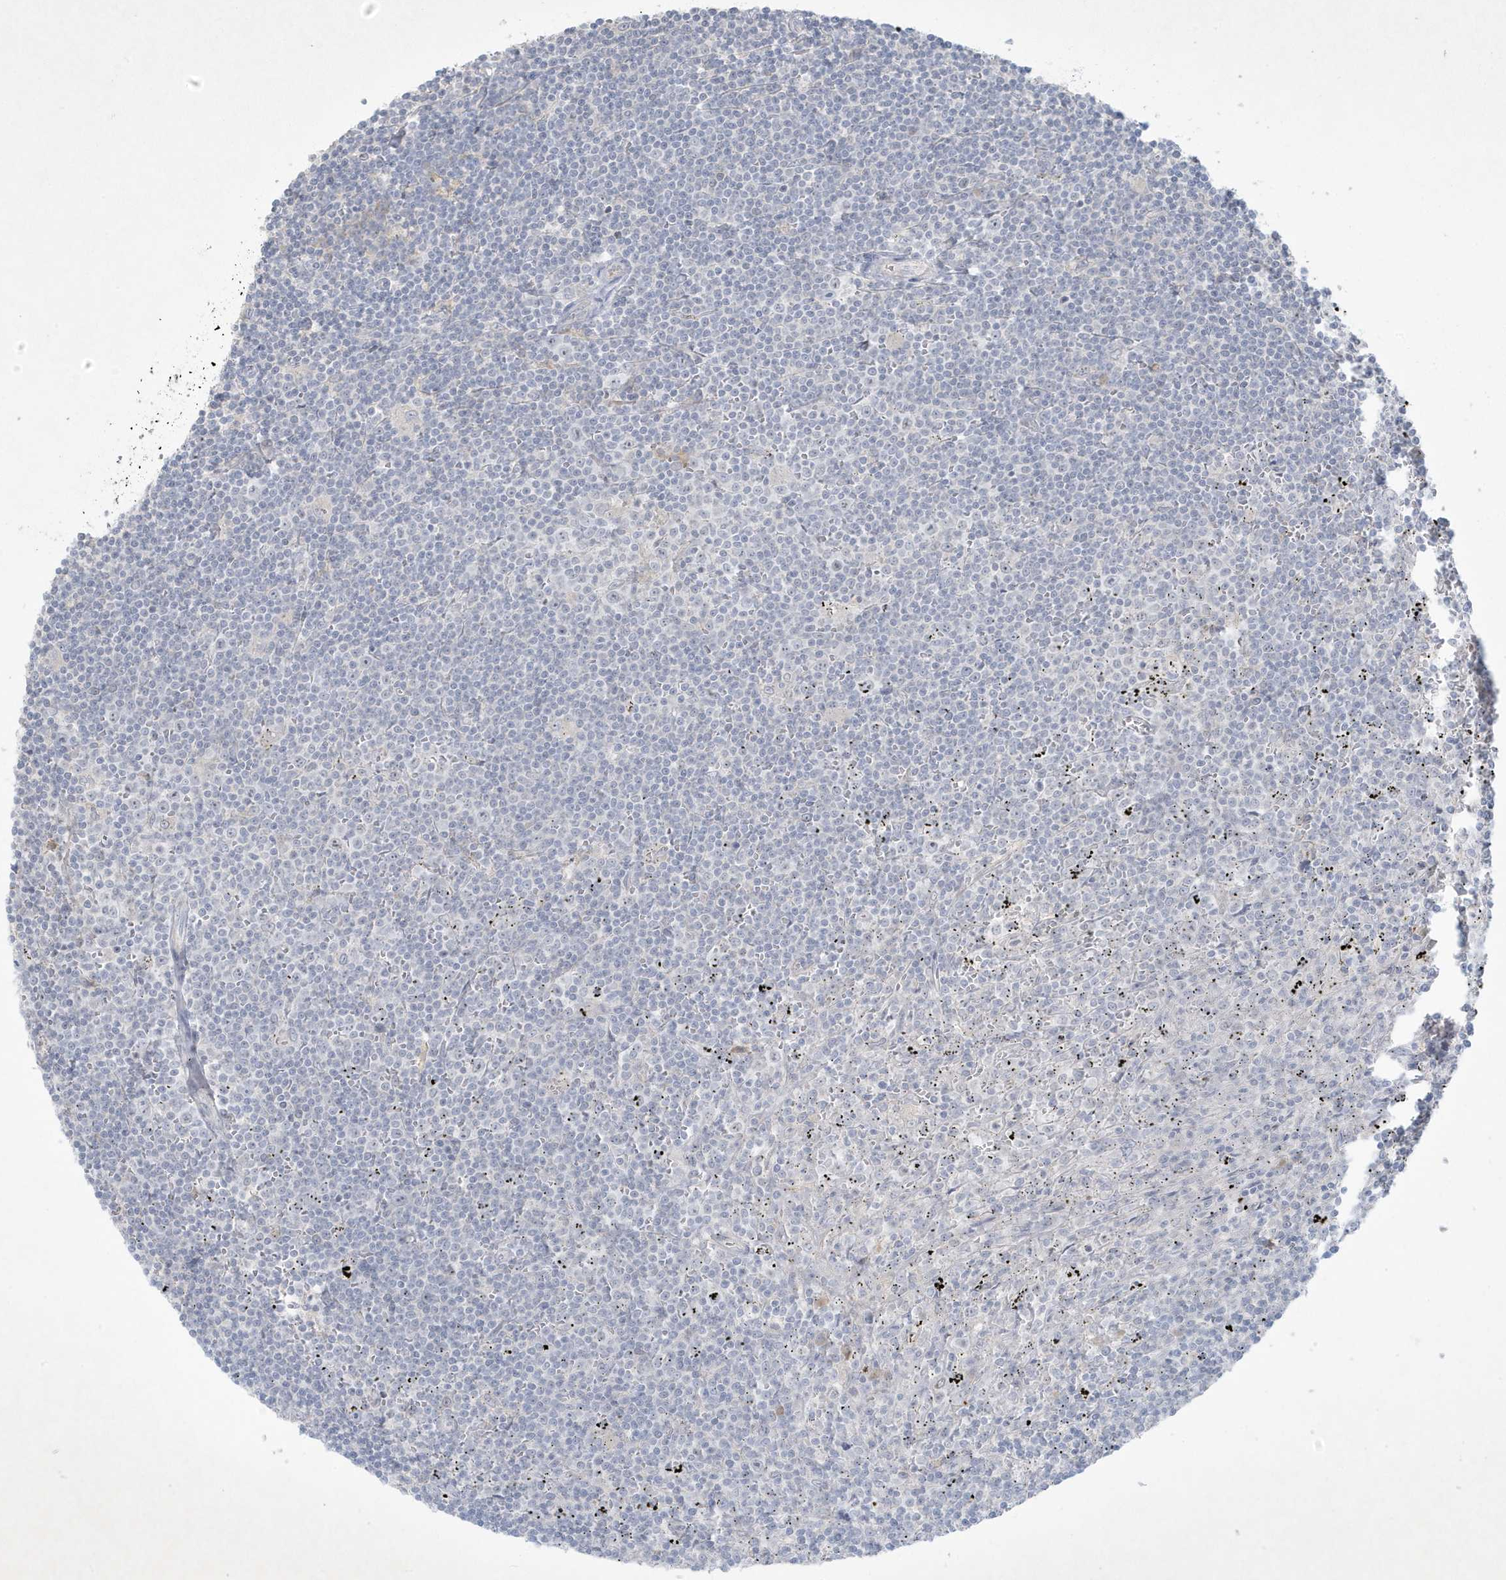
{"staining": {"intensity": "negative", "quantity": "none", "location": "none"}, "tissue": "lymphoma", "cell_type": "Tumor cells", "image_type": "cancer", "snomed": [{"axis": "morphology", "description": "Malignant lymphoma, non-Hodgkin's type, Low grade"}, {"axis": "topography", "description": "Spleen"}], "caption": "Lymphoma stained for a protein using immunohistochemistry demonstrates no positivity tumor cells.", "gene": "CCDC24", "patient": {"sex": "male", "age": 76}}